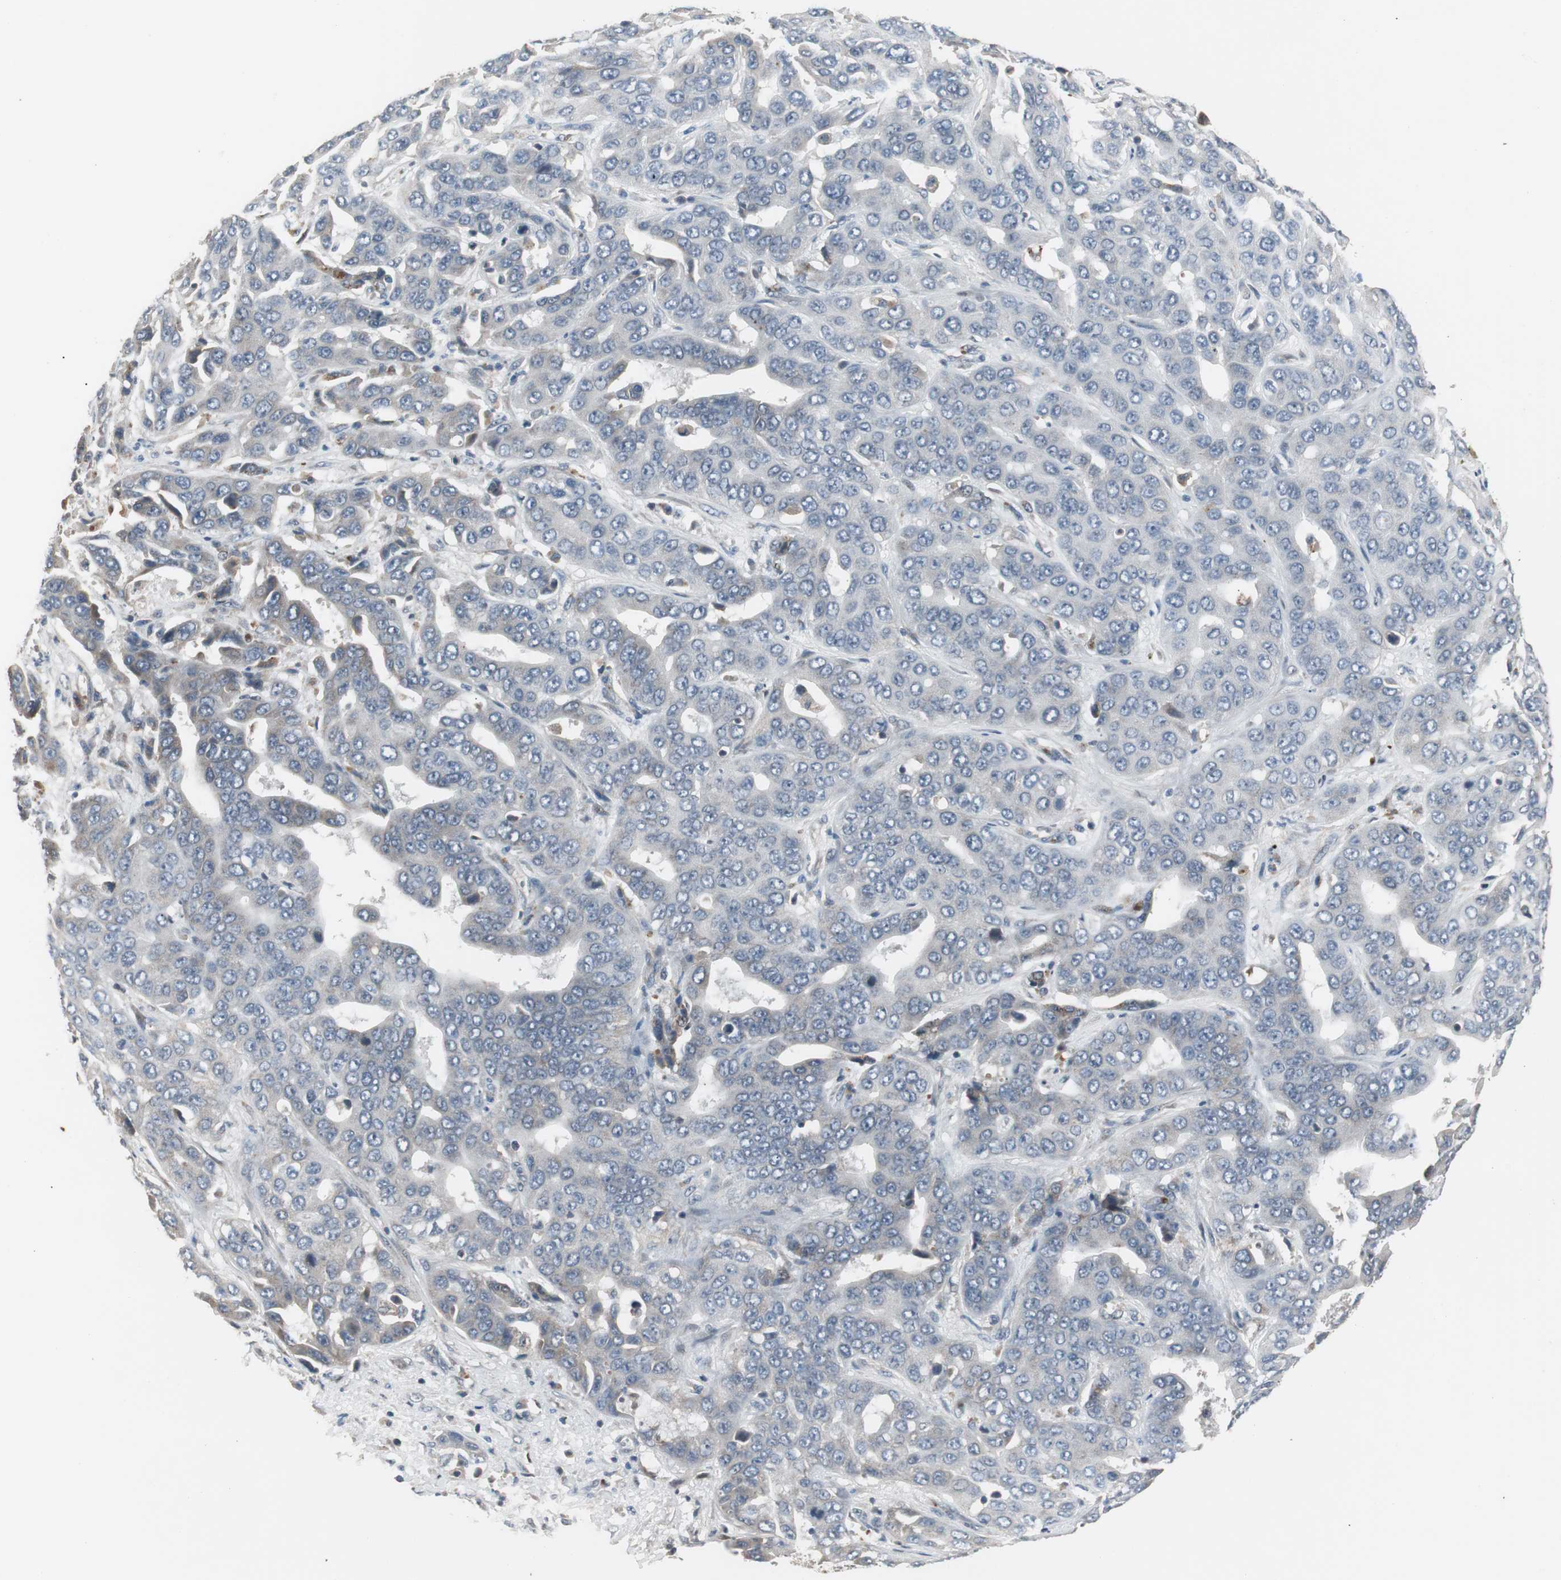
{"staining": {"intensity": "weak", "quantity": ">75%", "location": "cytoplasmic/membranous"}, "tissue": "liver cancer", "cell_type": "Tumor cells", "image_type": "cancer", "snomed": [{"axis": "morphology", "description": "Cholangiocarcinoma"}, {"axis": "topography", "description": "Liver"}], "caption": "This histopathology image shows liver cholangiocarcinoma stained with immunohistochemistry to label a protein in brown. The cytoplasmic/membranous of tumor cells show weak positivity for the protein. Nuclei are counter-stained blue.", "gene": "ZMPSTE24", "patient": {"sex": "female", "age": 52}}